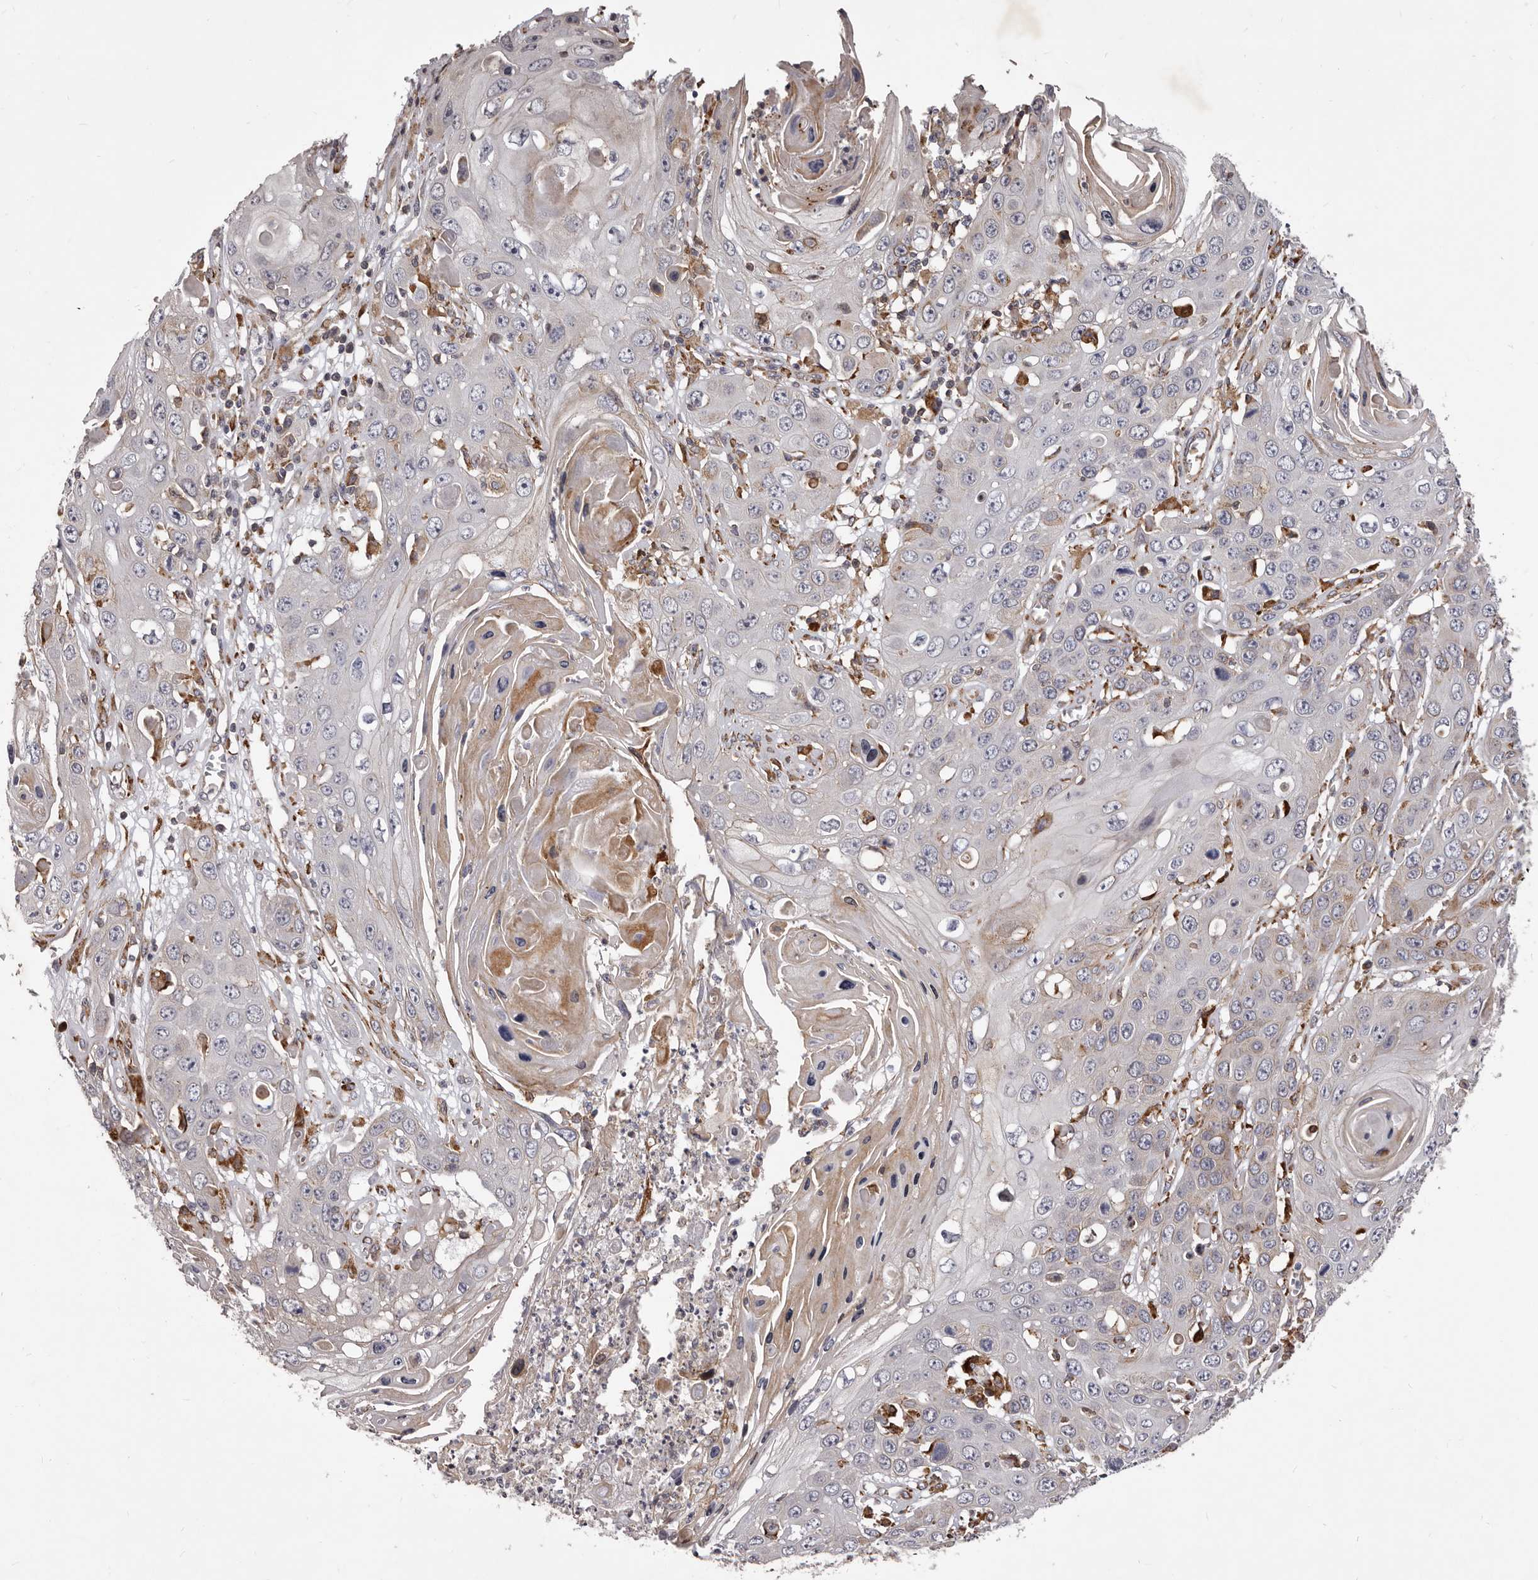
{"staining": {"intensity": "weak", "quantity": "<25%", "location": "cytoplasmic/membranous"}, "tissue": "skin cancer", "cell_type": "Tumor cells", "image_type": "cancer", "snomed": [{"axis": "morphology", "description": "Squamous cell carcinoma, NOS"}, {"axis": "topography", "description": "Skin"}], "caption": "Immunohistochemistry (IHC) photomicrograph of neoplastic tissue: human skin cancer stained with DAB exhibits no significant protein staining in tumor cells.", "gene": "ALPK1", "patient": {"sex": "male", "age": 55}}